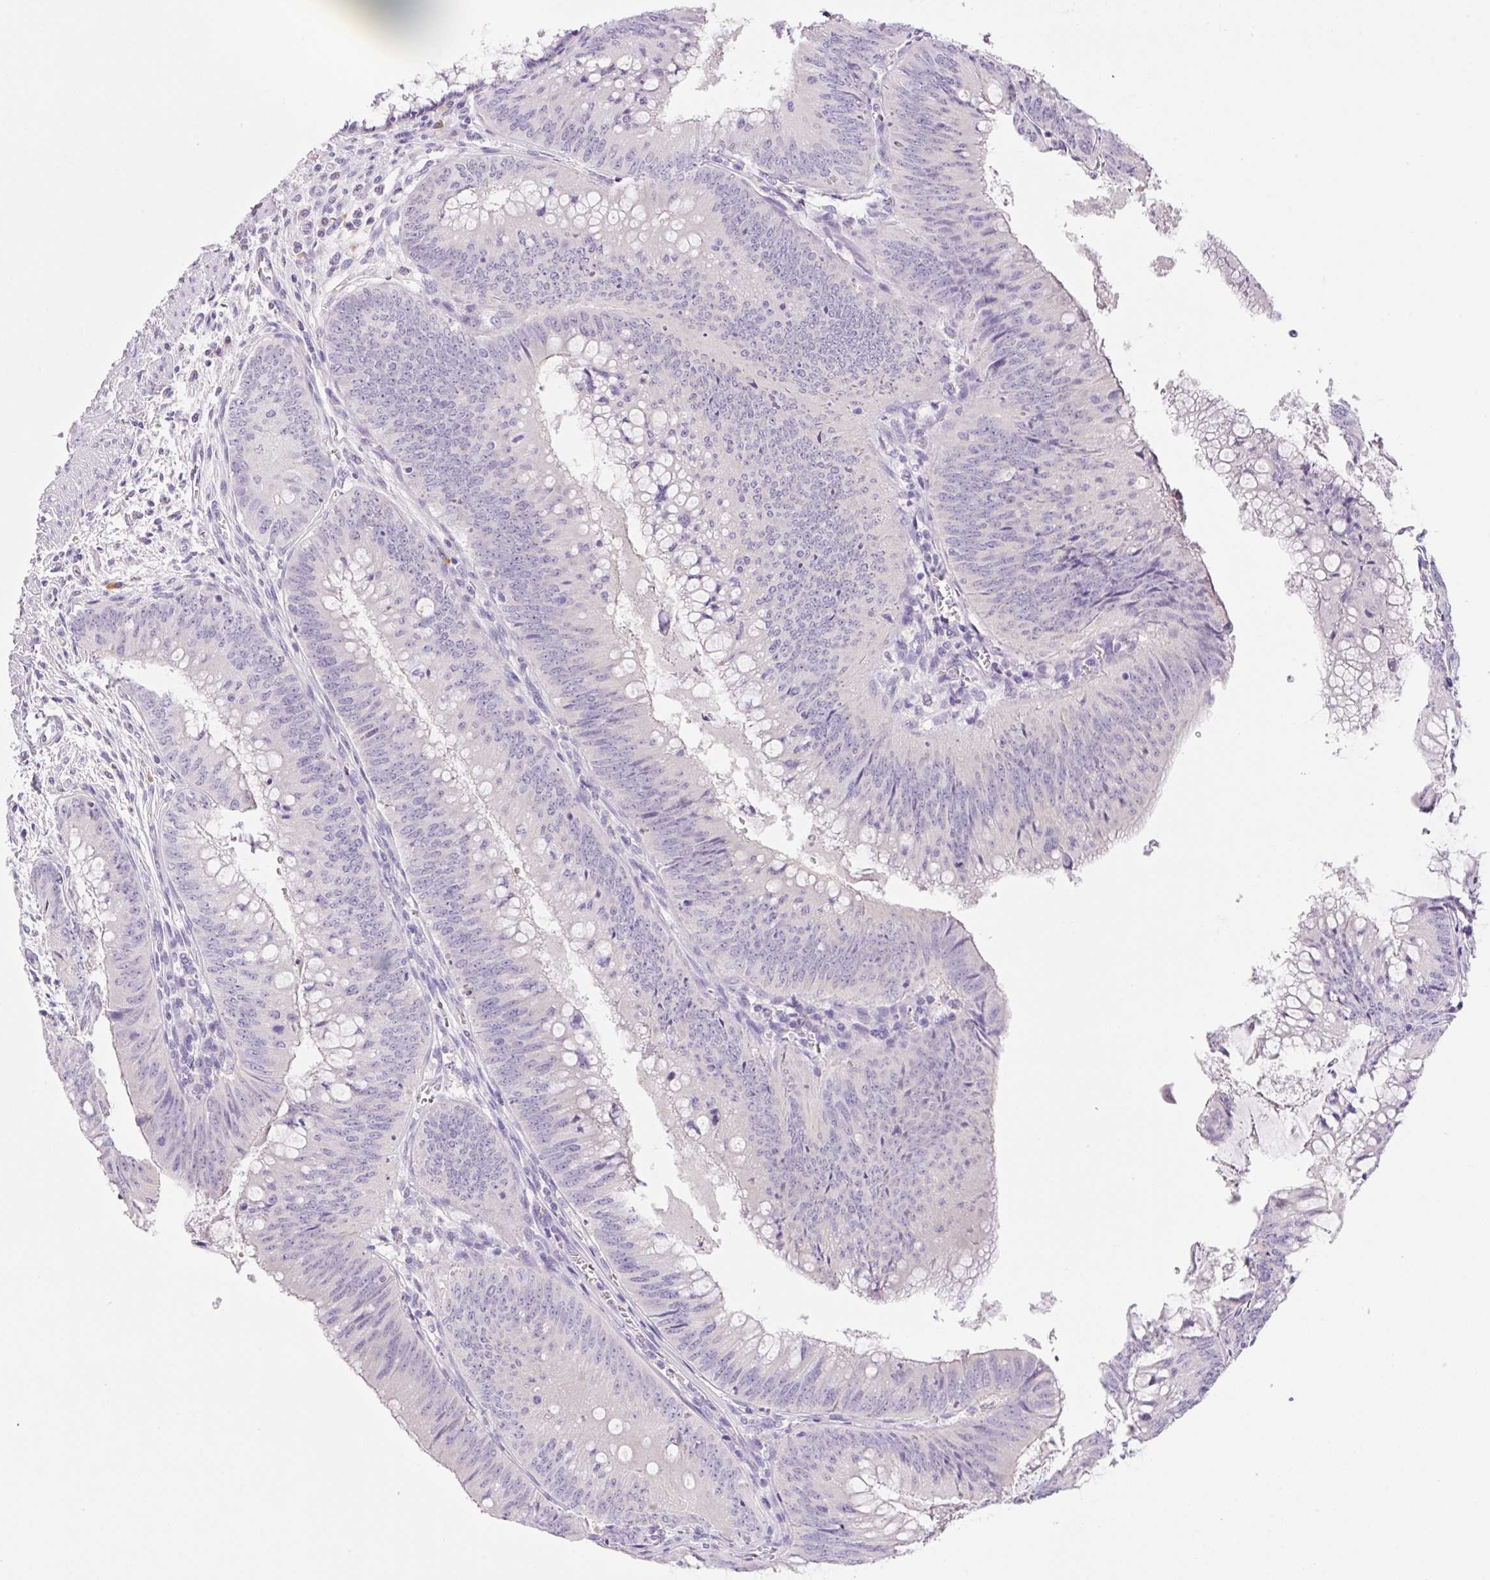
{"staining": {"intensity": "negative", "quantity": "none", "location": "none"}, "tissue": "colorectal cancer", "cell_type": "Tumor cells", "image_type": "cancer", "snomed": [{"axis": "morphology", "description": "Adenocarcinoma, NOS"}, {"axis": "topography", "description": "Rectum"}], "caption": "DAB immunohistochemical staining of colorectal cancer exhibits no significant staining in tumor cells.", "gene": "DENND5A", "patient": {"sex": "female", "age": 72}}